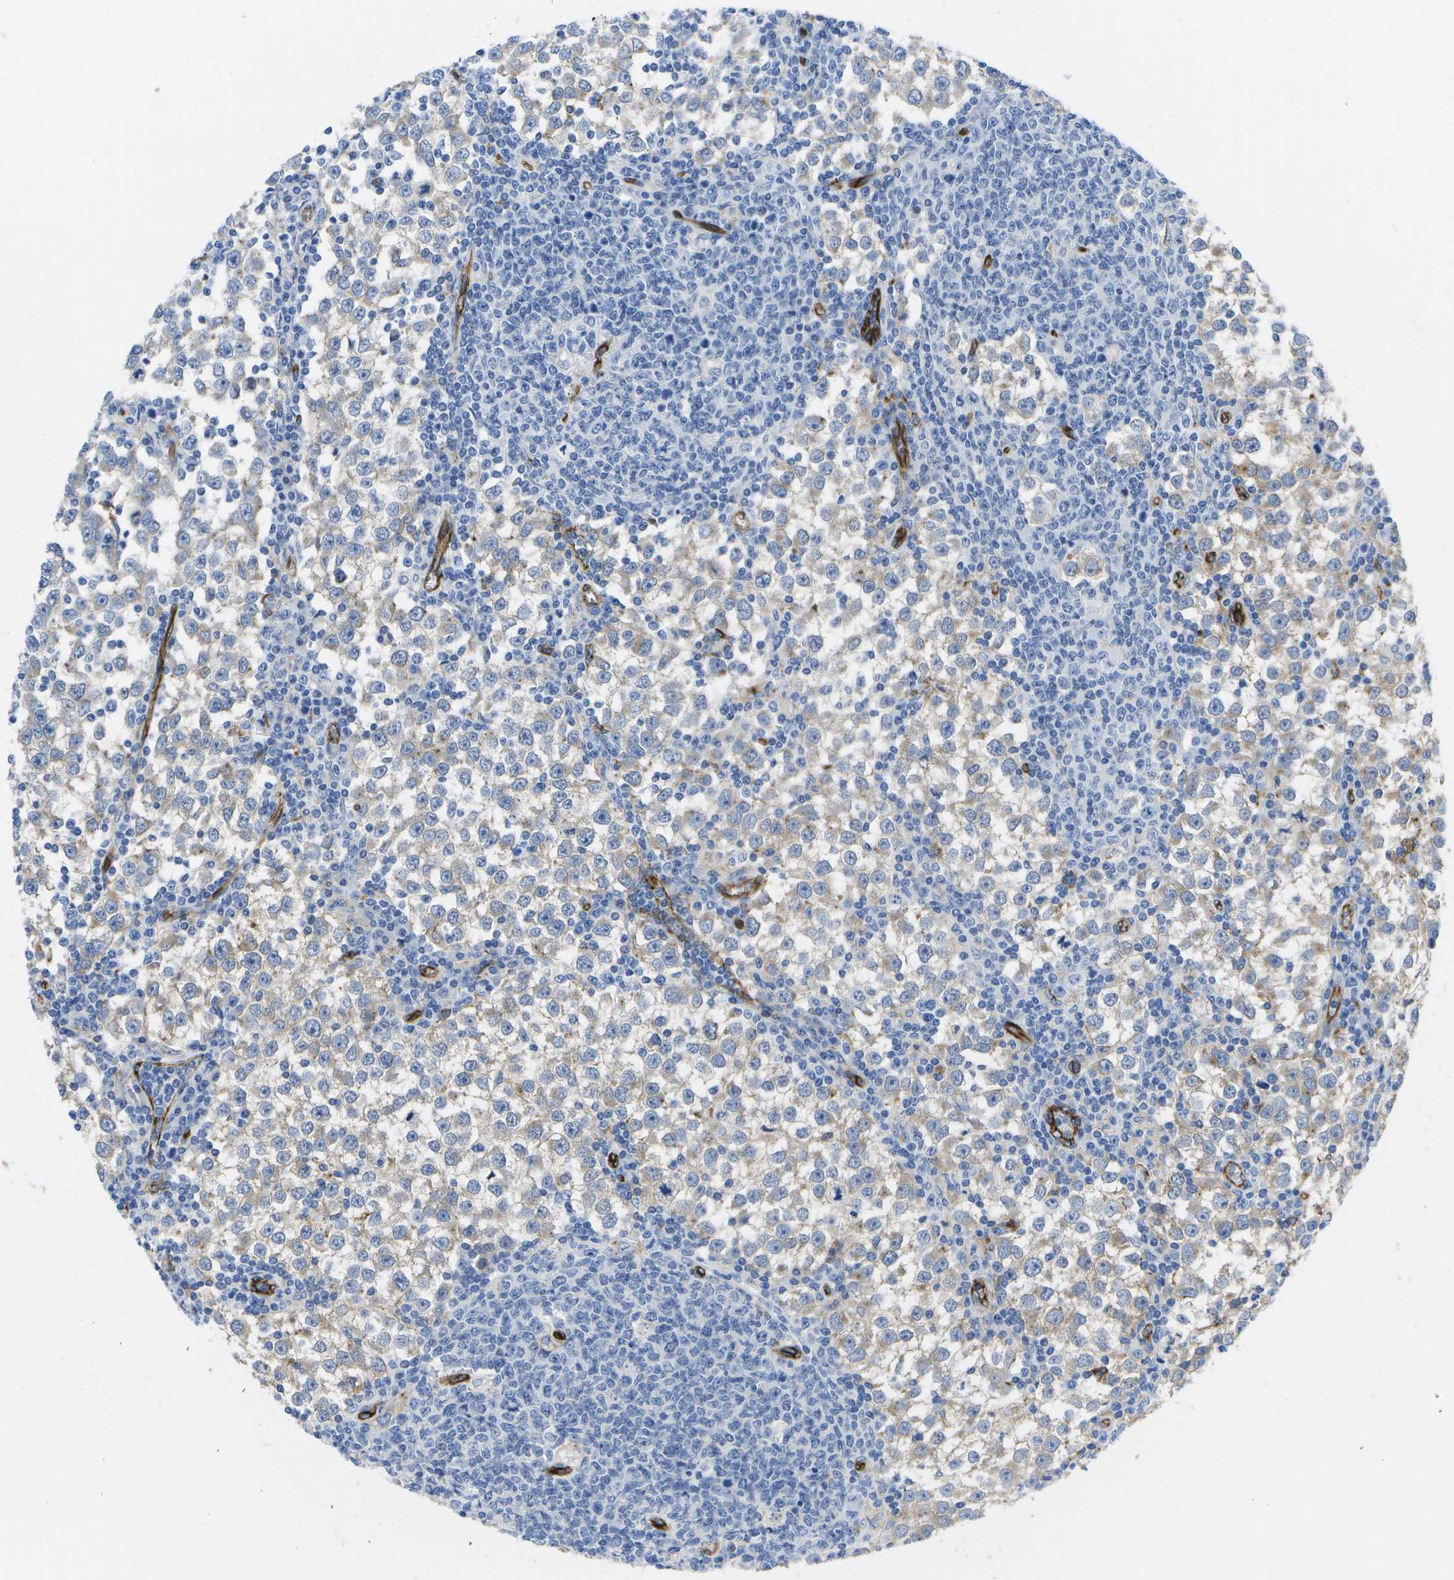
{"staining": {"intensity": "negative", "quantity": "none", "location": "none"}, "tissue": "testis cancer", "cell_type": "Tumor cells", "image_type": "cancer", "snomed": [{"axis": "morphology", "description": "Seminoma, NOS"}, {"axis": "topography", "description": "Testis"}], "caption": "DAB (3,3'-diaminobenzidine) immunohistochemical staining of human seminoma (testis) shows no significant staining in tumor cells.", "gene": "DYSF", "patient": {"sex": "male", "age": 65}}